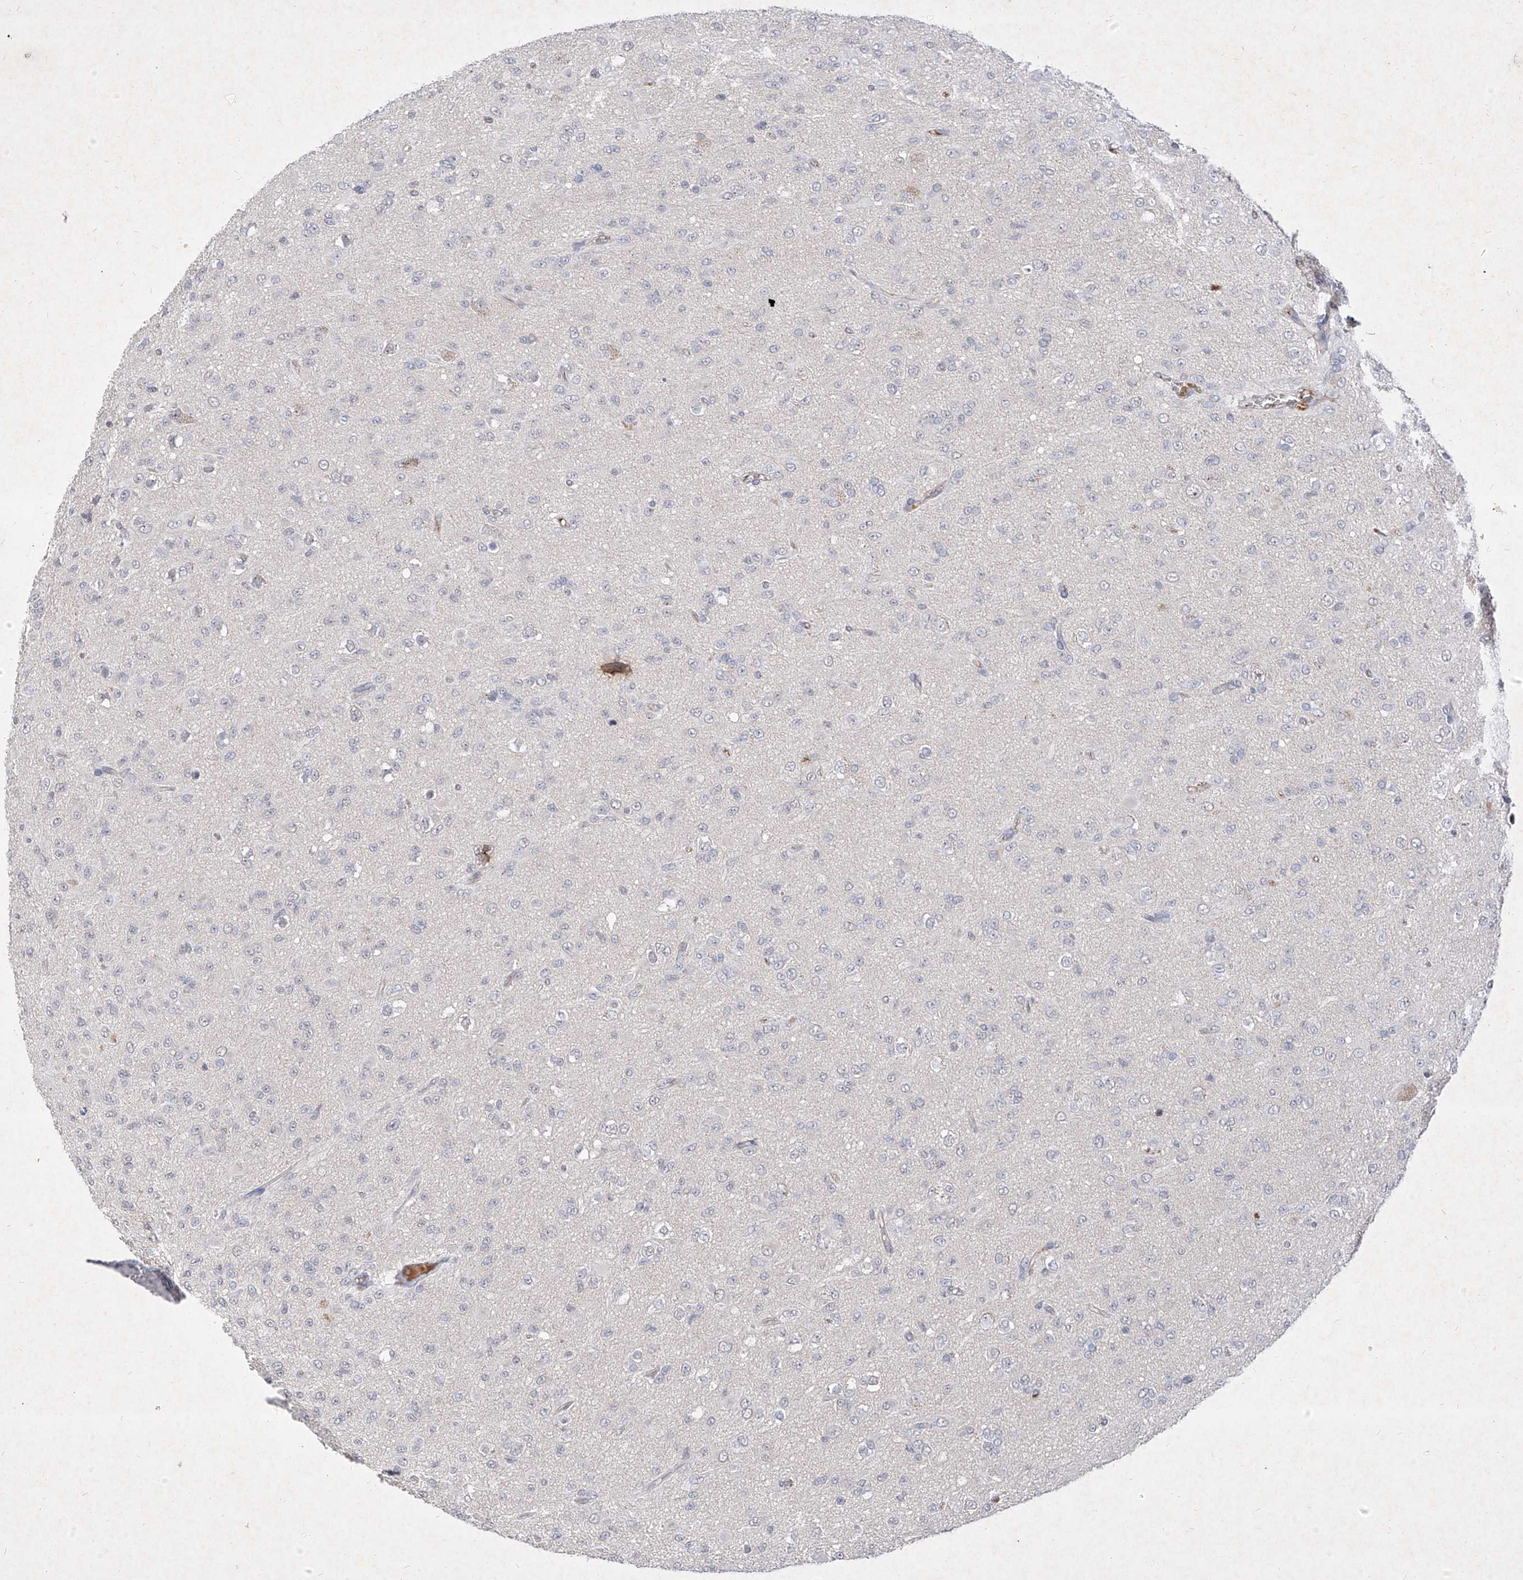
{"staining": {"intensity": "negative", "quantity": "none", "location": "none"}, "tissue": "glioma", "cell_type": "Tumor cells", "image_type": "cancer", "snomed": [{"axis": "morphology", "description": "Glioma, malignant, Low grade"}, {"axis": "topography", "description": "Brain"}], "caption": "Glioma was stained to show a protein in brown. There is no significant expression in tumor cells. (Immunohistochemistry (ihc), brightfield microscopy, high magnification).", "gene": "C4A", "patient": {"sex": "male", "age": 65}}